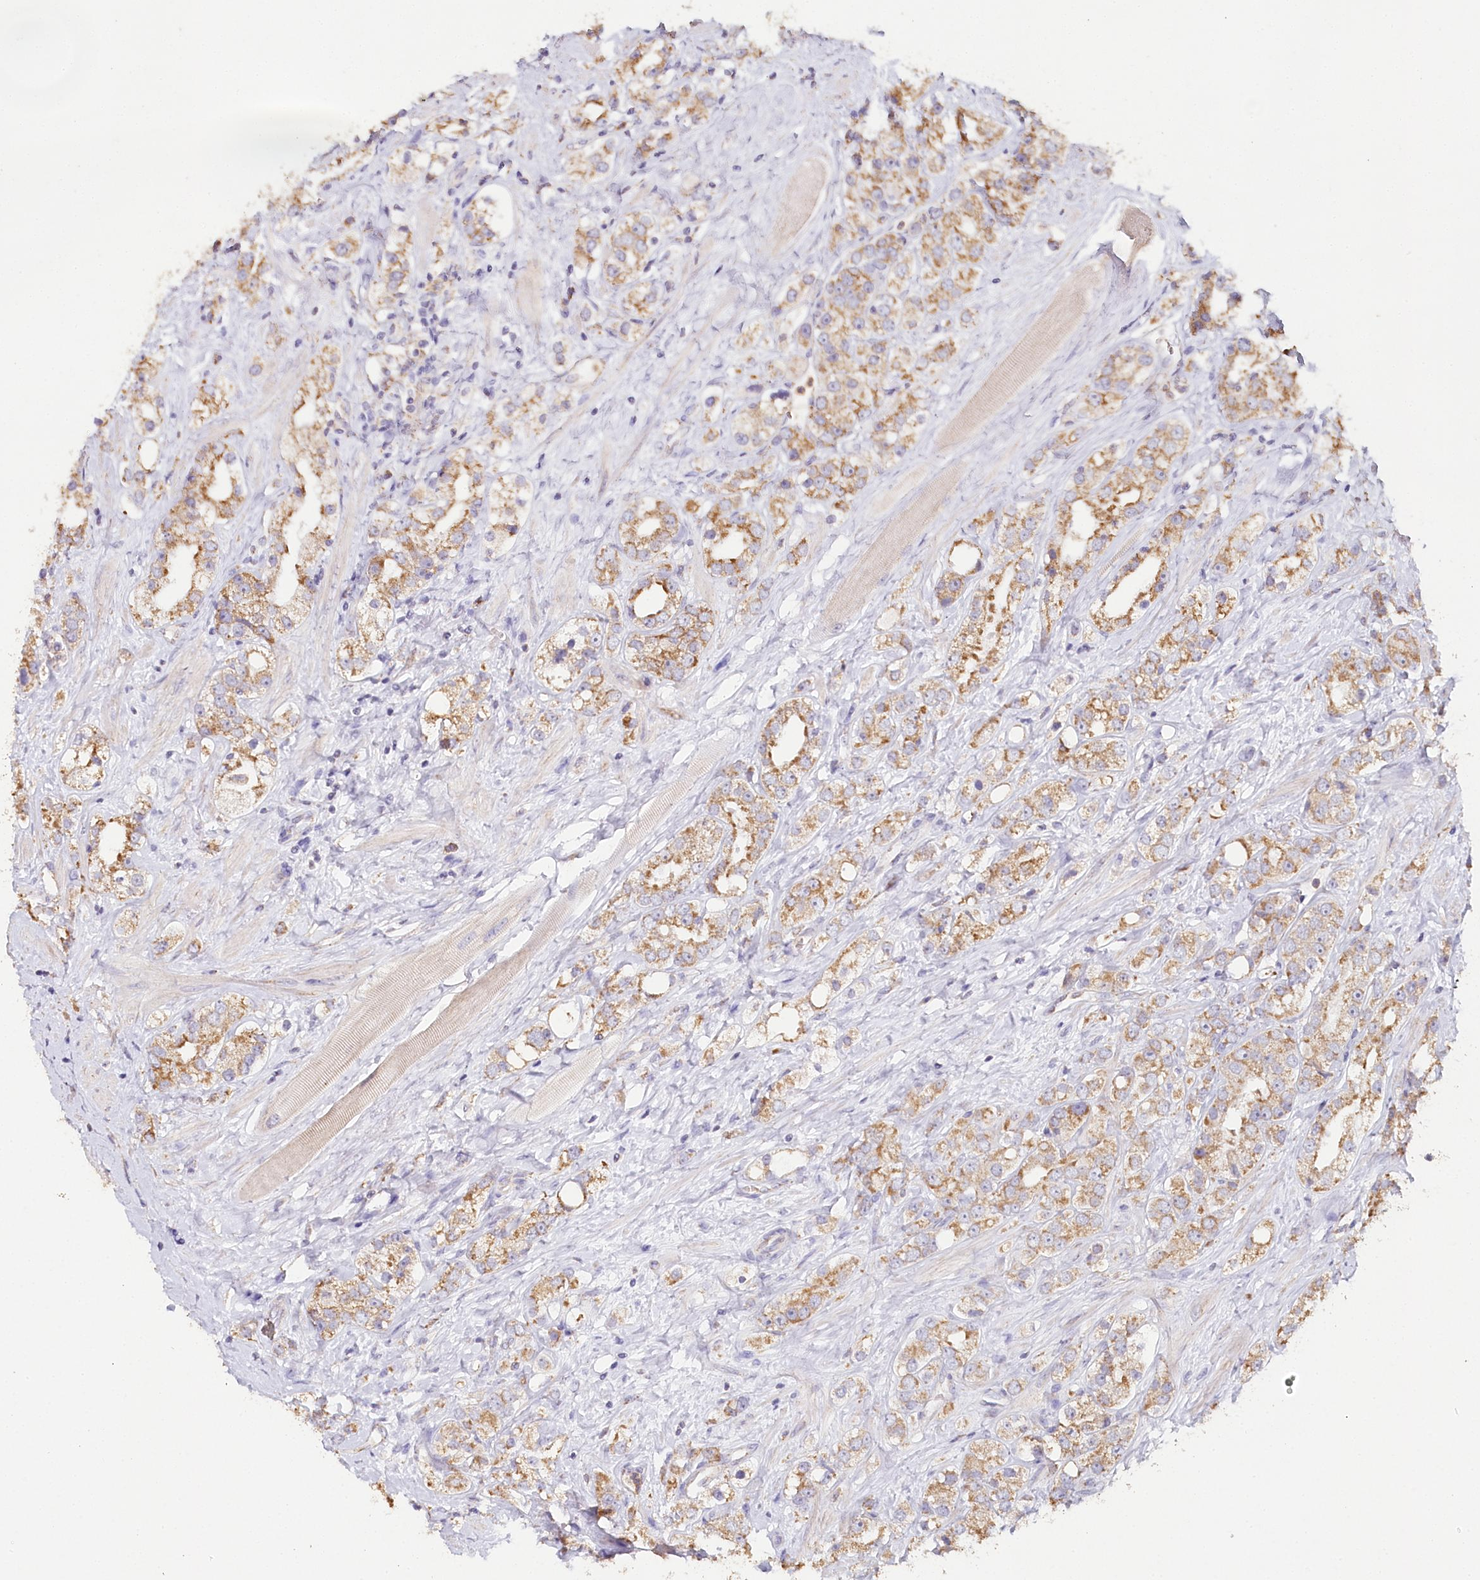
{"staining": {"intensity": "moderate", "quantity": ">75%", "location": "cytoplasmic/membranous"}, "tissue": "prostate cancer", "cell_type": "Tumor cells", "image_type": "cancer", "snomed": [{"axis": "morphology", "description": "Adenocarcinoma, NOS"}, {"axis": "topography", "description": "Prostate"}], "caption": "Approximately >75% of tumor cells in prostate cancer show moderate cytoplasmic/membranous protein expression as visualized by brown immunohistochemical staining.", "gene": "MMP25", "patient": {"sex": "male", "age": 79}}